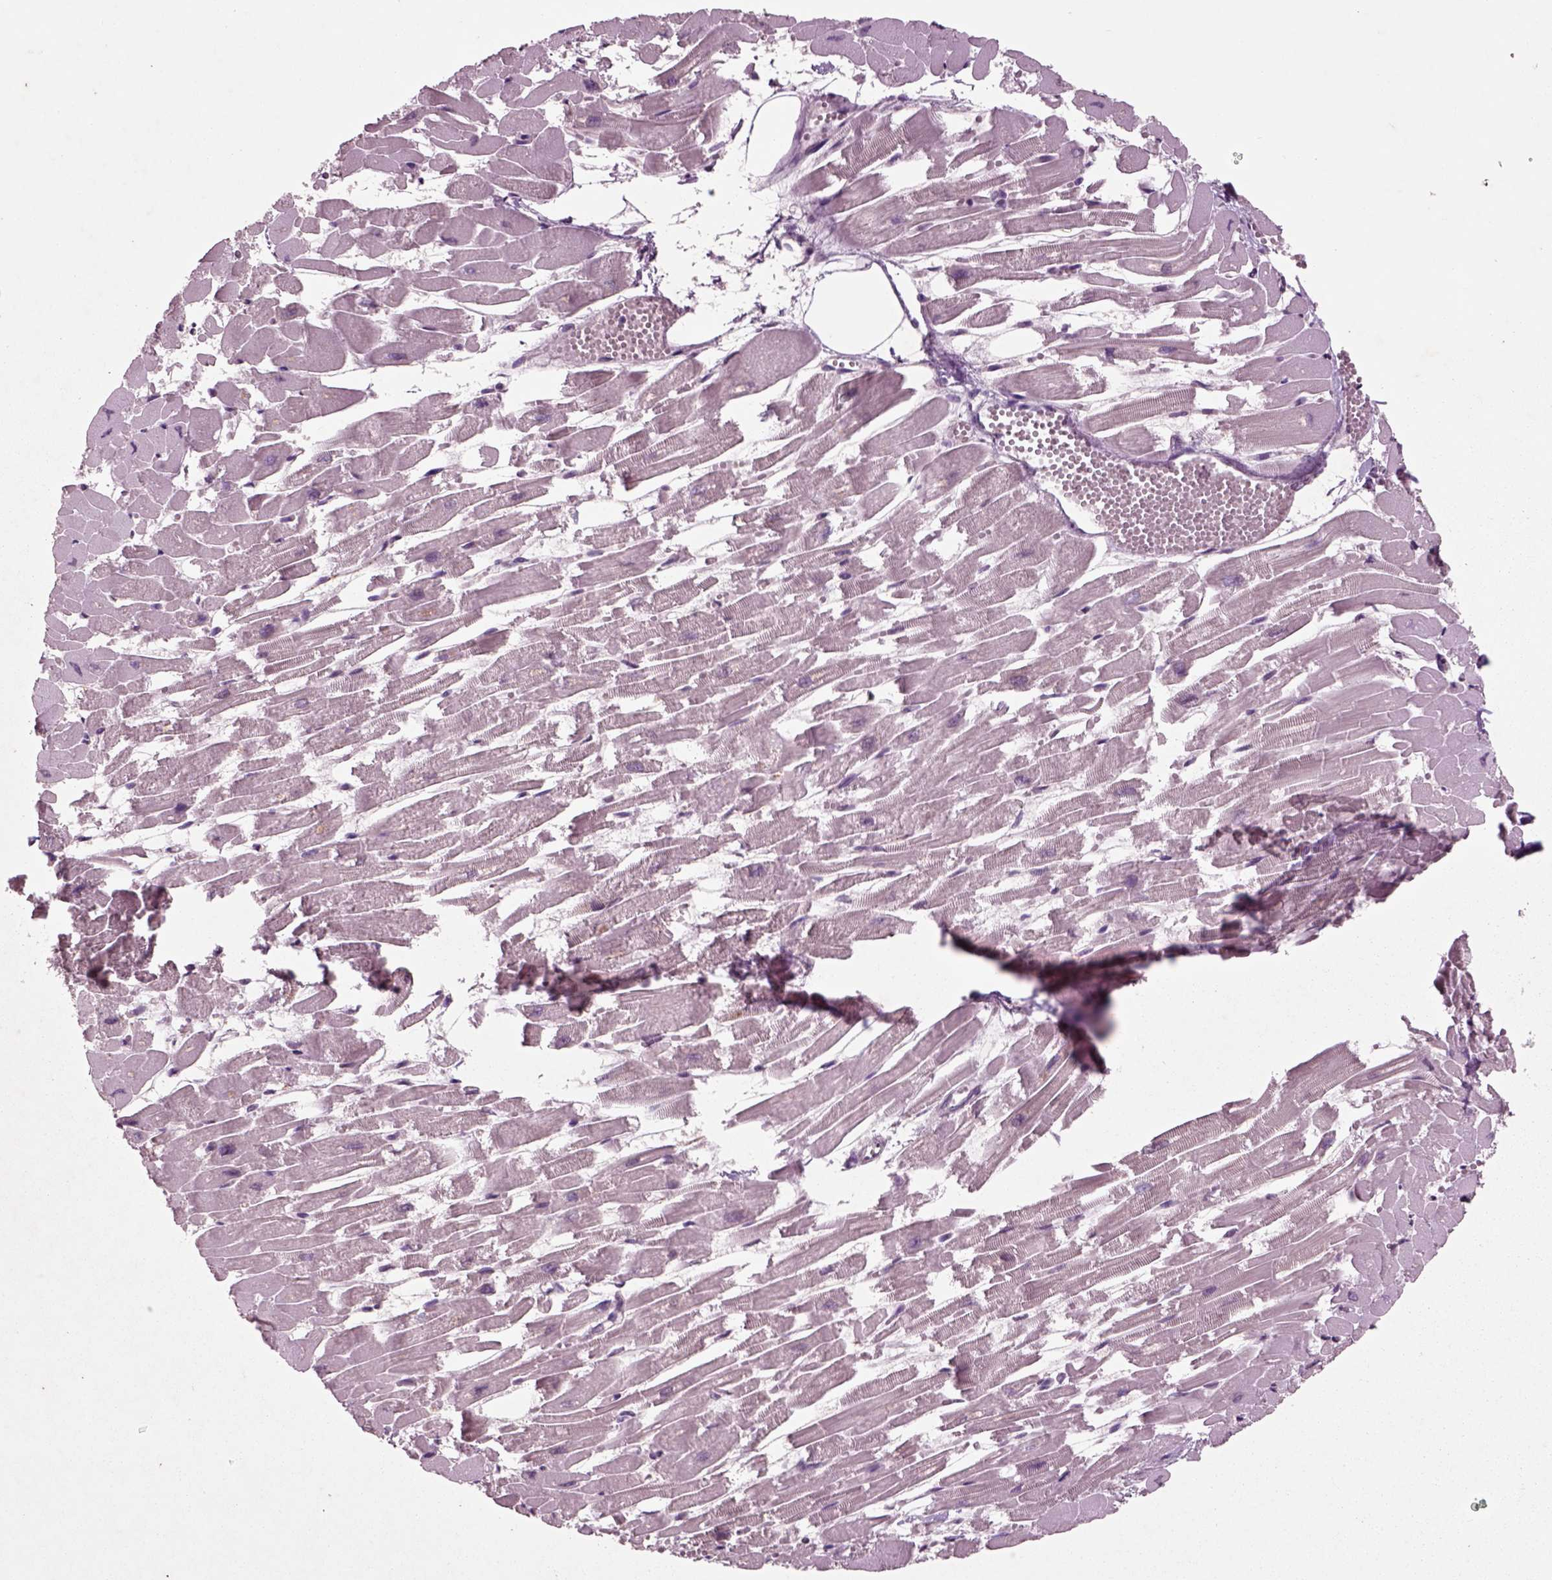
{"staining": {"intensity": "negative", "quantity": "none", "location": "none"}, "tissue": "heart muscle", "cell_type": "Cardiomyocytes", "image_type": "normal", "snomed": [{"axis": "morphology", "description": "Normal tissue, NOS"}, {"axis": "topography", "description": "Heart"}], "caption": "IHC photomicrograph of benign heart muscle stained for a protein (brown), which displays no positivity in cardiomyocytes.", "gene": "CHGB", "patient": {"sex": "female", "age": 52}}